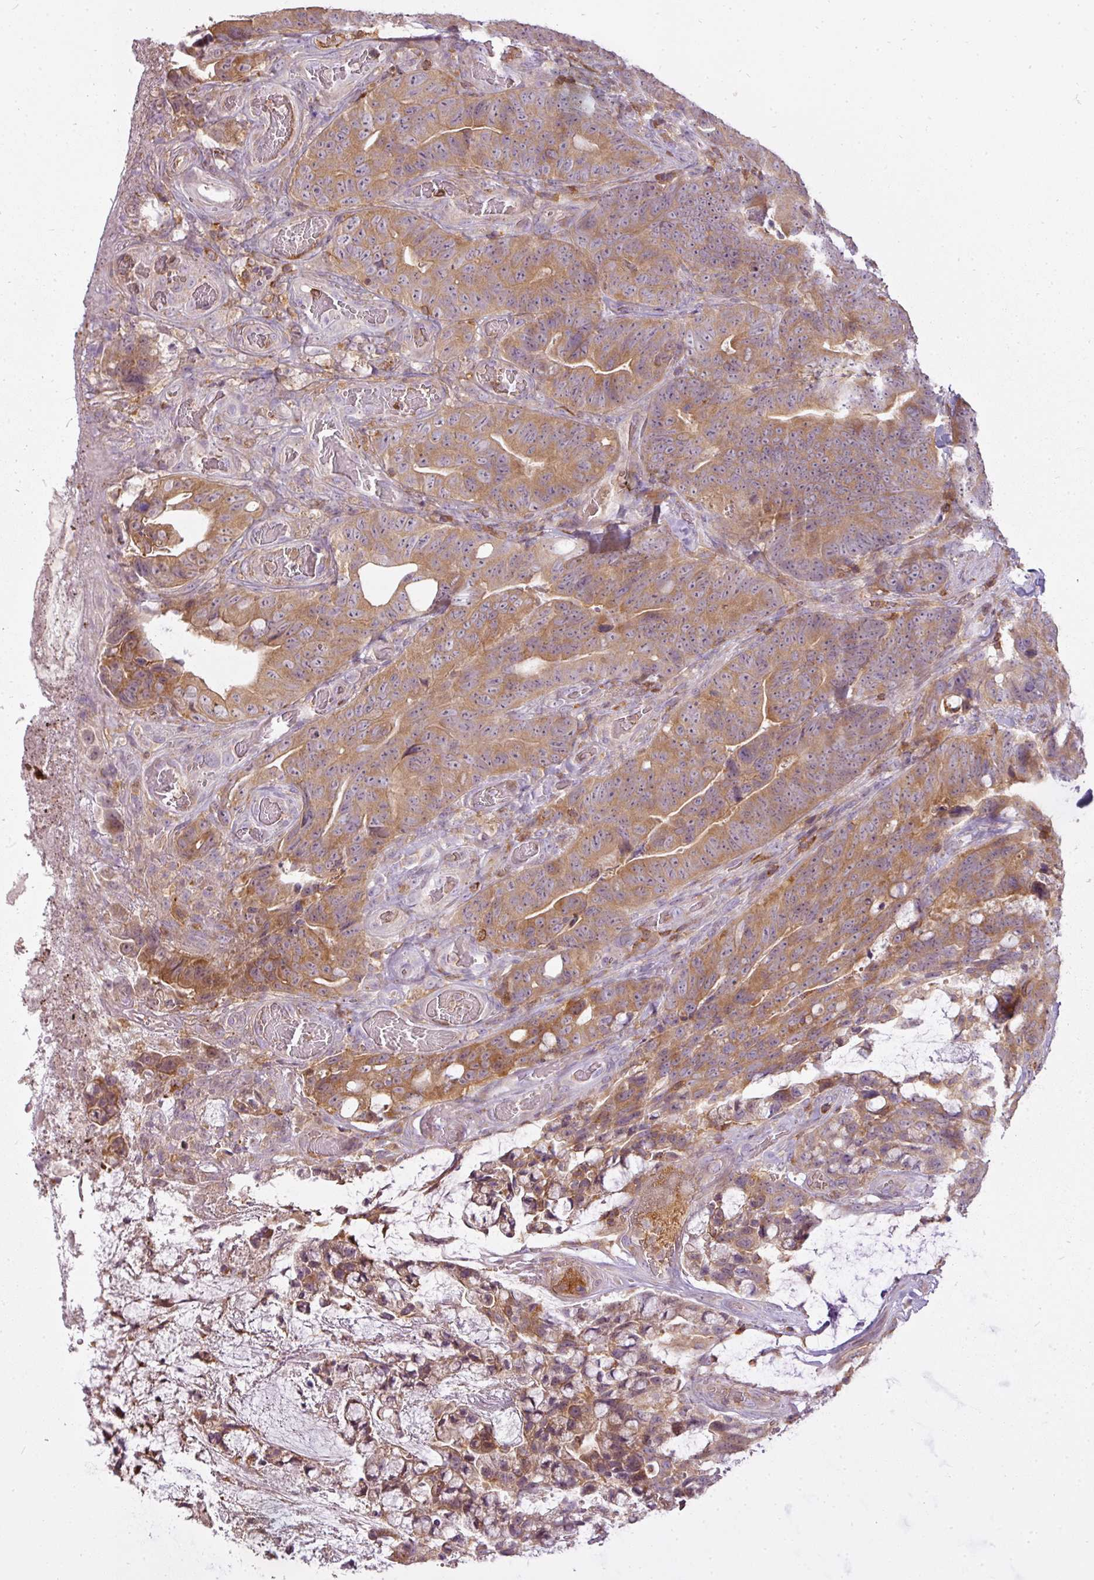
{"staining": {"intensity": "moderate", "quantity": ">75%", "location": "cytoplasmic/membranous"}, "tissue": "colorectal cancer", "cell_type": "Tumor cells", "image_type": "cancer", "snomed": [{"axis": "morphology", "description": "Adenocarcinoma, NOS"}, {"axis": "topography", "description": "Colon"}], "caption": "Protein staining demonstrates moderate cytoplasmic/membranous positivity in about >75% of tumor cells in colorectal adenocarcinoma.", "gene": "STK4", "patient": {"sex": "female", "age": 82}}